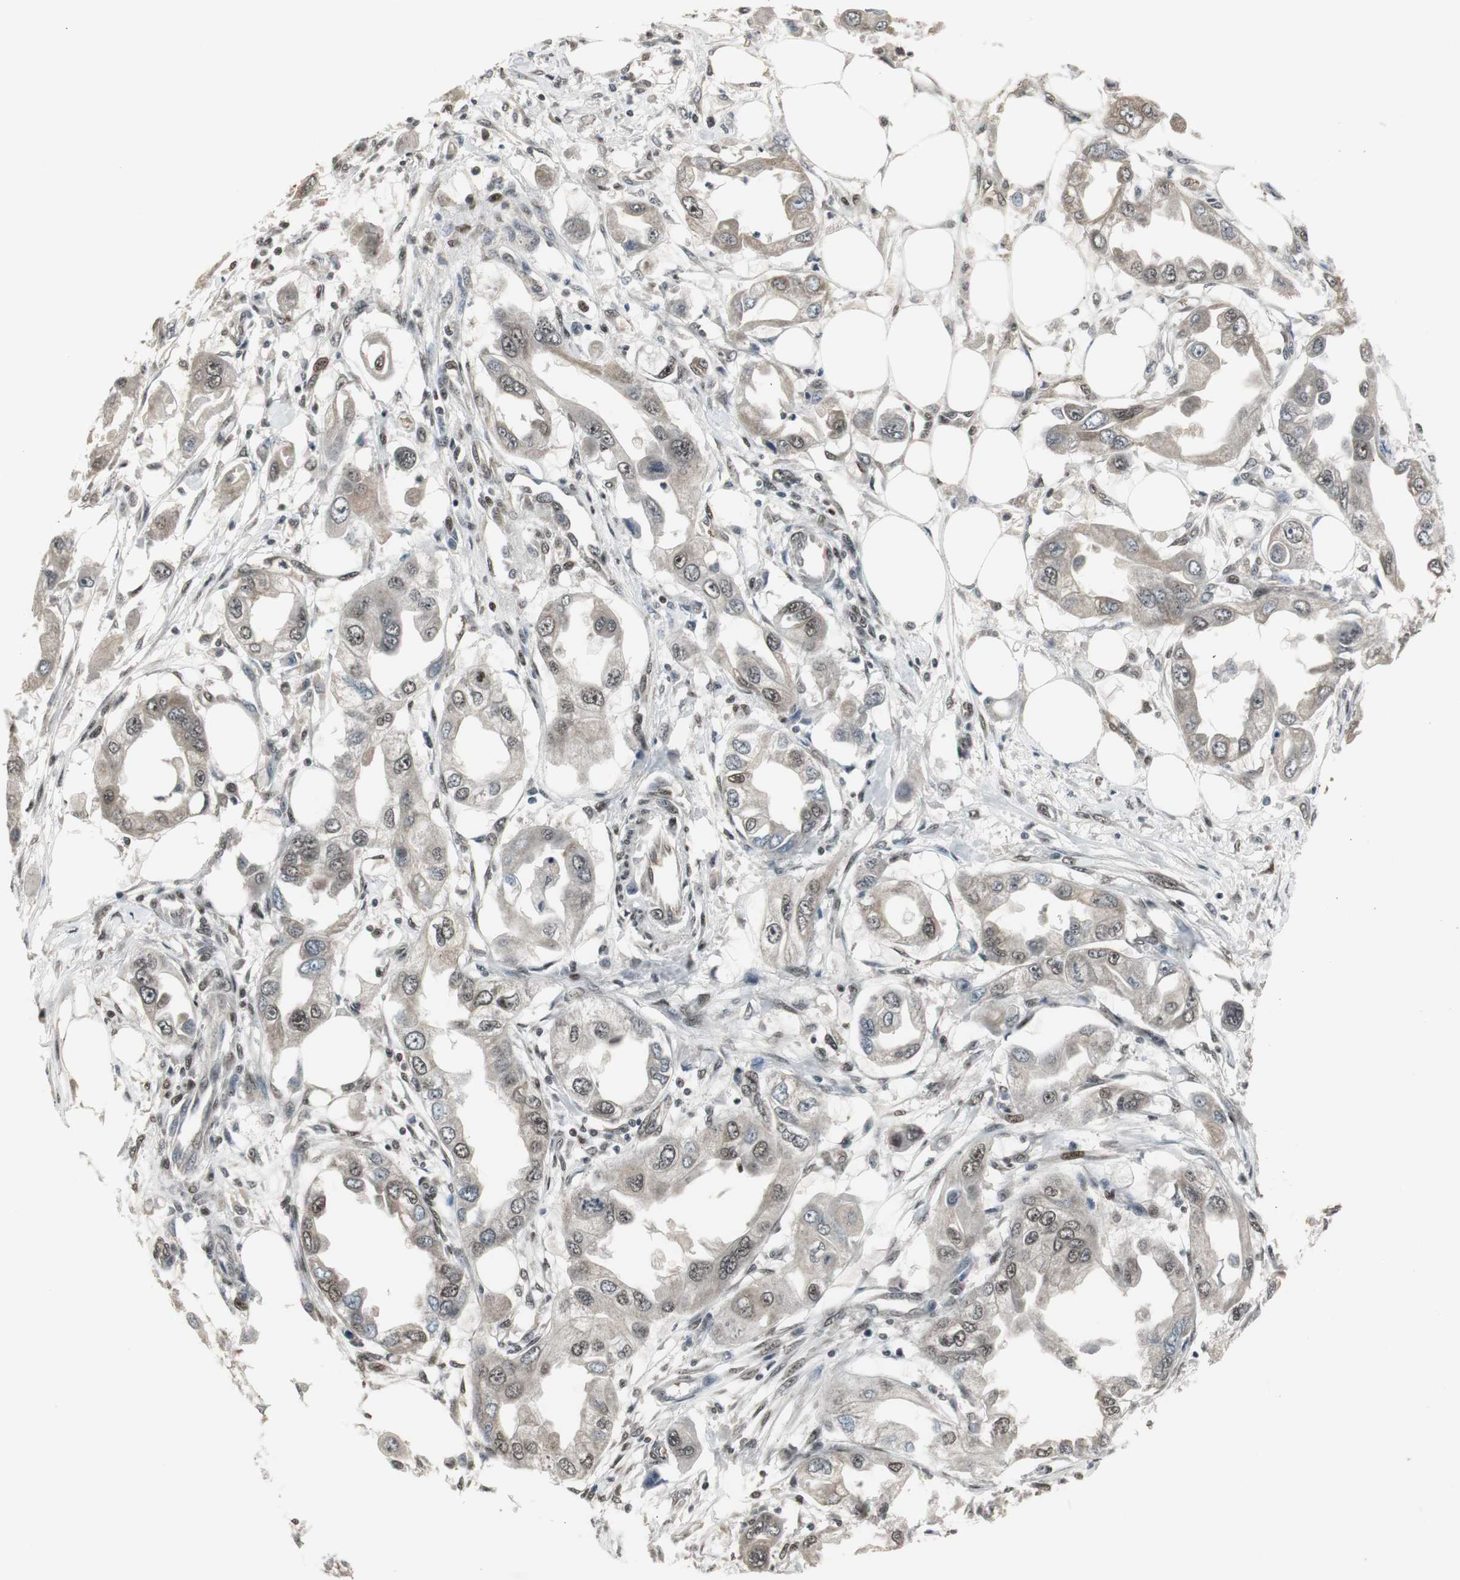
{"staining": {"intensity": "moderate", "quantity": ">75%", "location": "cytoplasmic/membranous,nuclear"}, "tissue": "endometrial cancer", "cell_type": "Tumor cells", "image_type": "cancer", "snomed": [{"axis": "morphology", "description": "Adenocarcinoma, NOS"}, {"axis": "topography", "description": "Endometrium"}], "caption": "Moderate cytoplasmic/membranous and nuclear protein positivity is identified in approximately >75% of tumor cells in endometrial cancer.", "gene": "TAF5", "patient": {"sex": "female", "age": 67}}